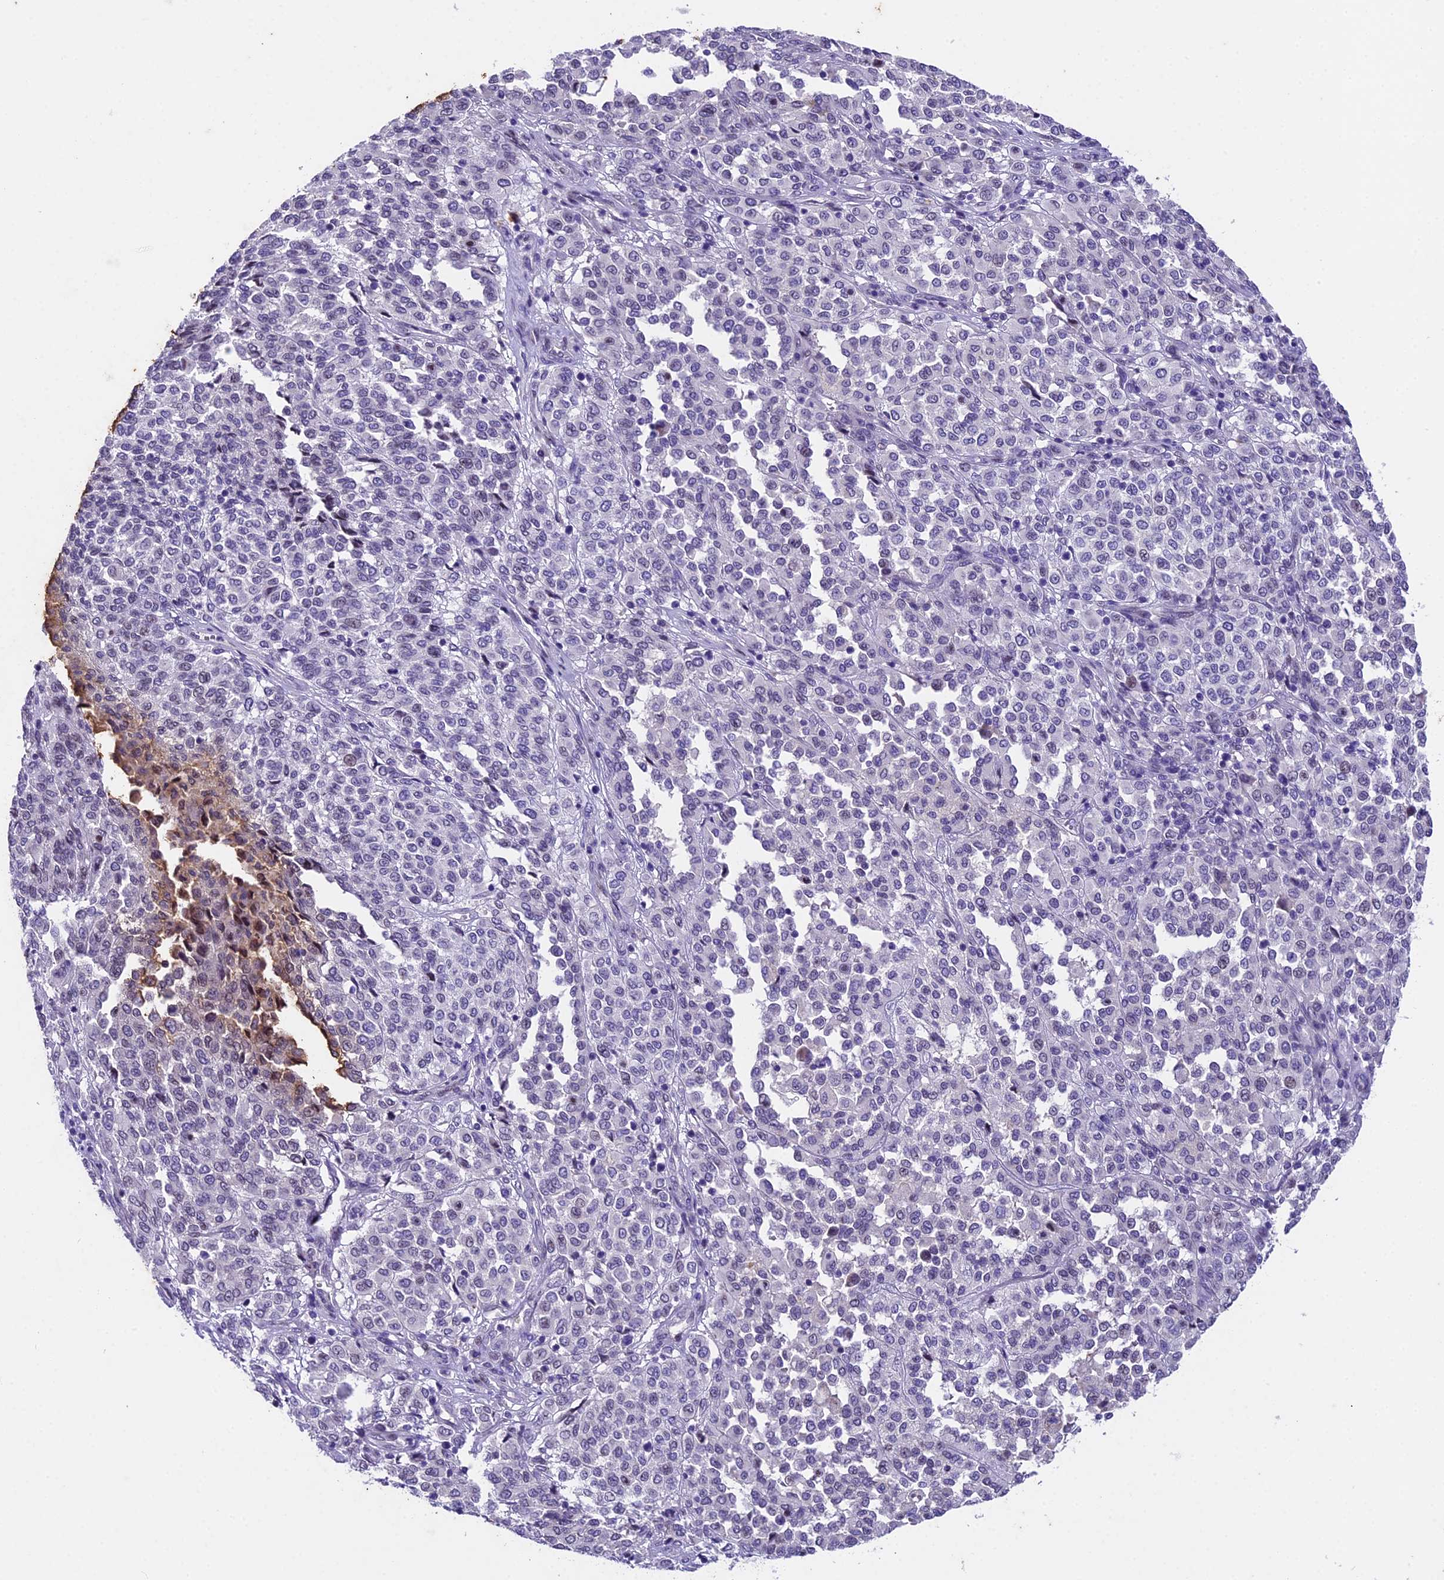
{"staining": {"intensity": "negative", "quantity": "none", "location": "none"}, "tissue": "melanoma", "cell_type": "Tumor cells", "image_type": "cancer", "snomed": [{"axis": "morphology", "description": "Malignant melanoma, Metastatic site"}, {"axis": "topography", "description": "Pancreas"}], "caption": "High magnification brightfield microscopy of malignant melanoma (metastatic site) stained with DAB (brown) and counterstained with hematoxylin (blue): tumor cells show no significant expression. Brightfield microscopy of immunohistochemistry stained with DAB (brown) and hematoxylin (blue), captured at high magnification.", "gene": "IFT140", "patient": {"sex": "female", "age": 30}}